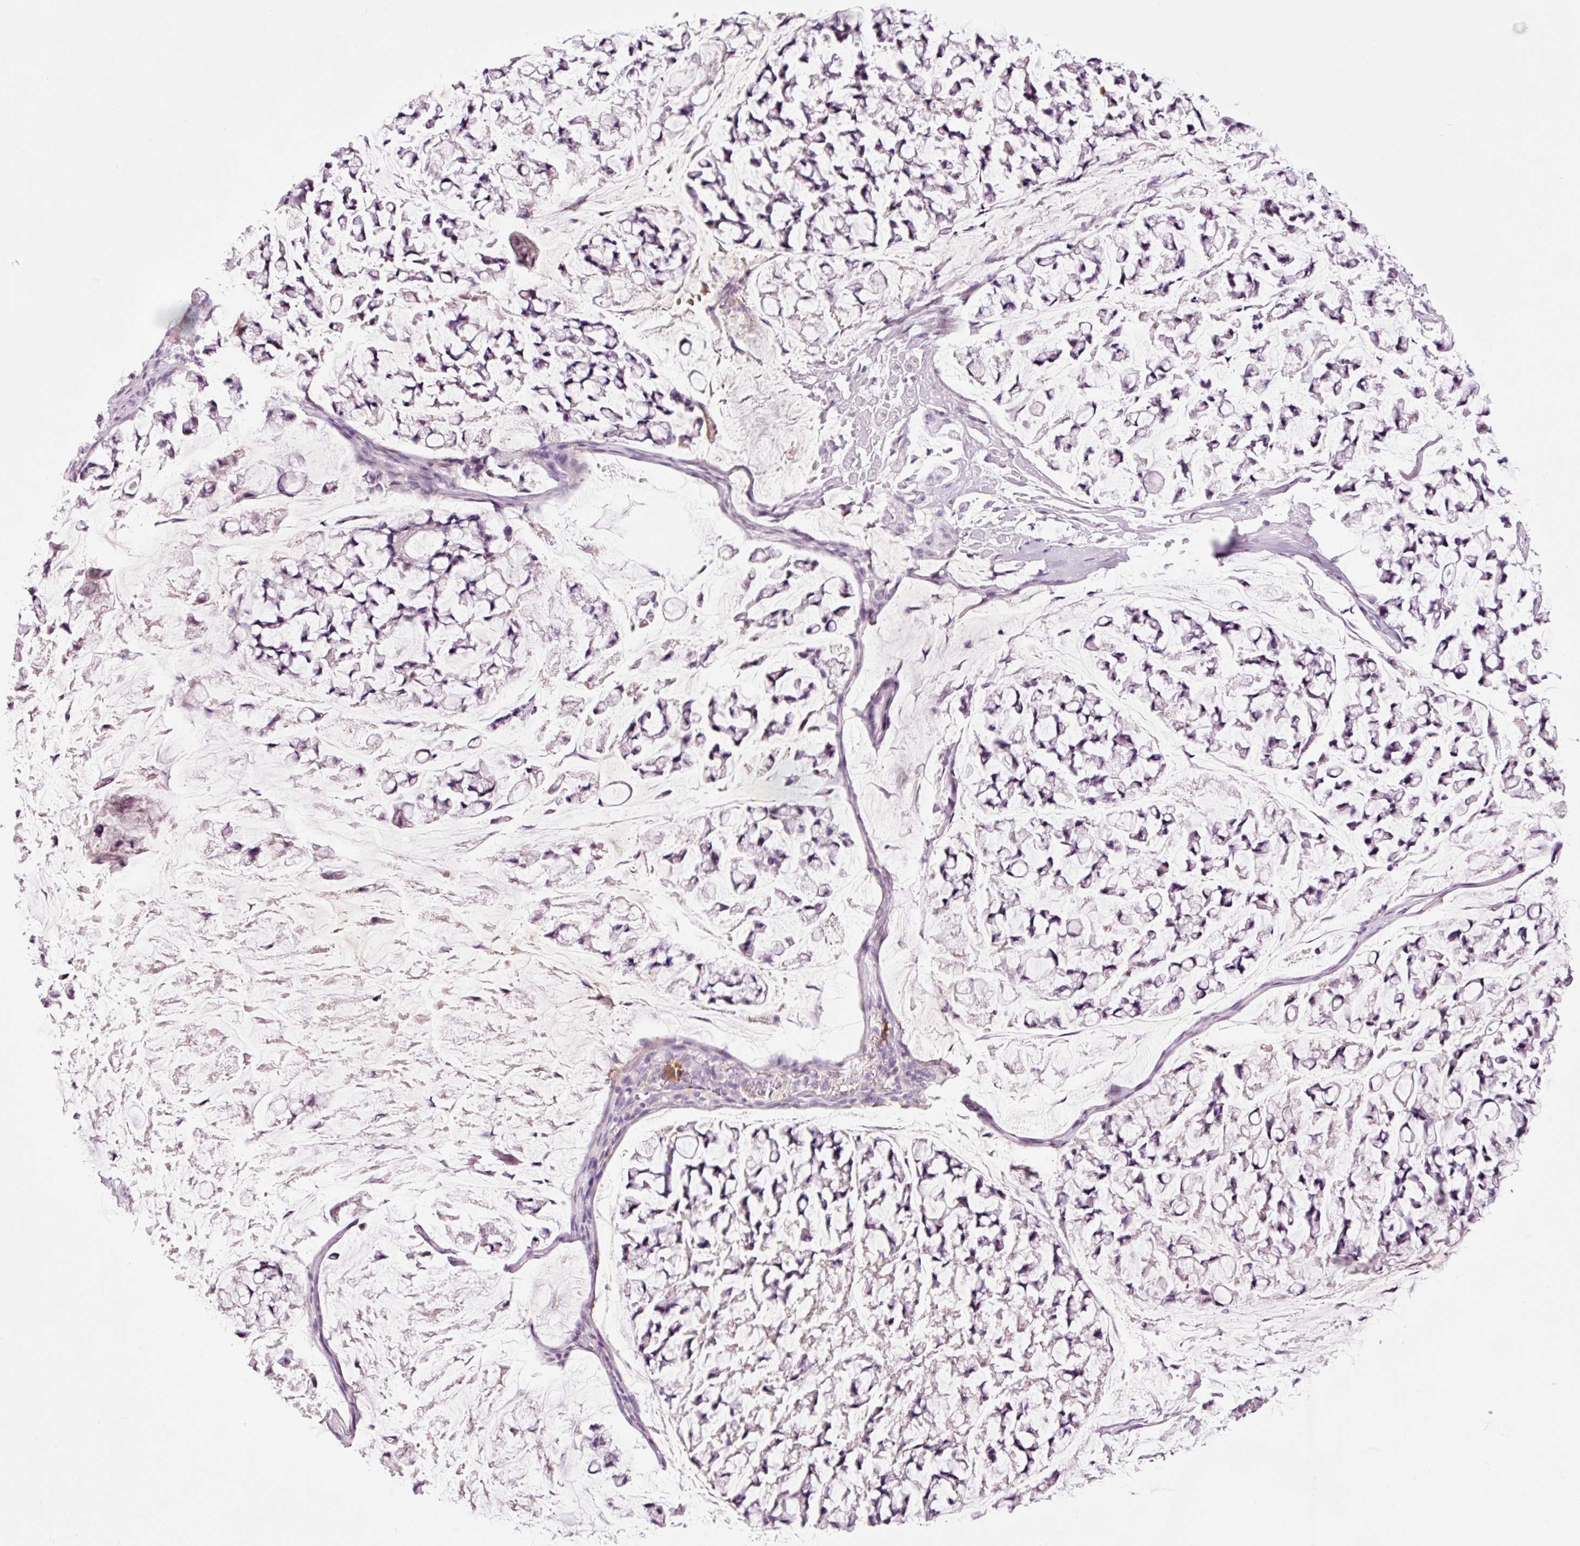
{"staining": {"intensity": "negative", "quantity": "none", "location": "none"}, "tissue": "stomach cancer", "cell_type": "Tumor cells", "image_type": "cancer", "snomed": [{"axis": "morphology", "description": "Adenocarcinoma, NOS"}, {"axis": "topography", "description": "Stomach, lower"}], "caption": "Stomach cancer stained for a protein using immunohistochemistry reveals no expression tumor cells.", "gene": "KLF1", "patient": {"sex": "male", "age": 67}}